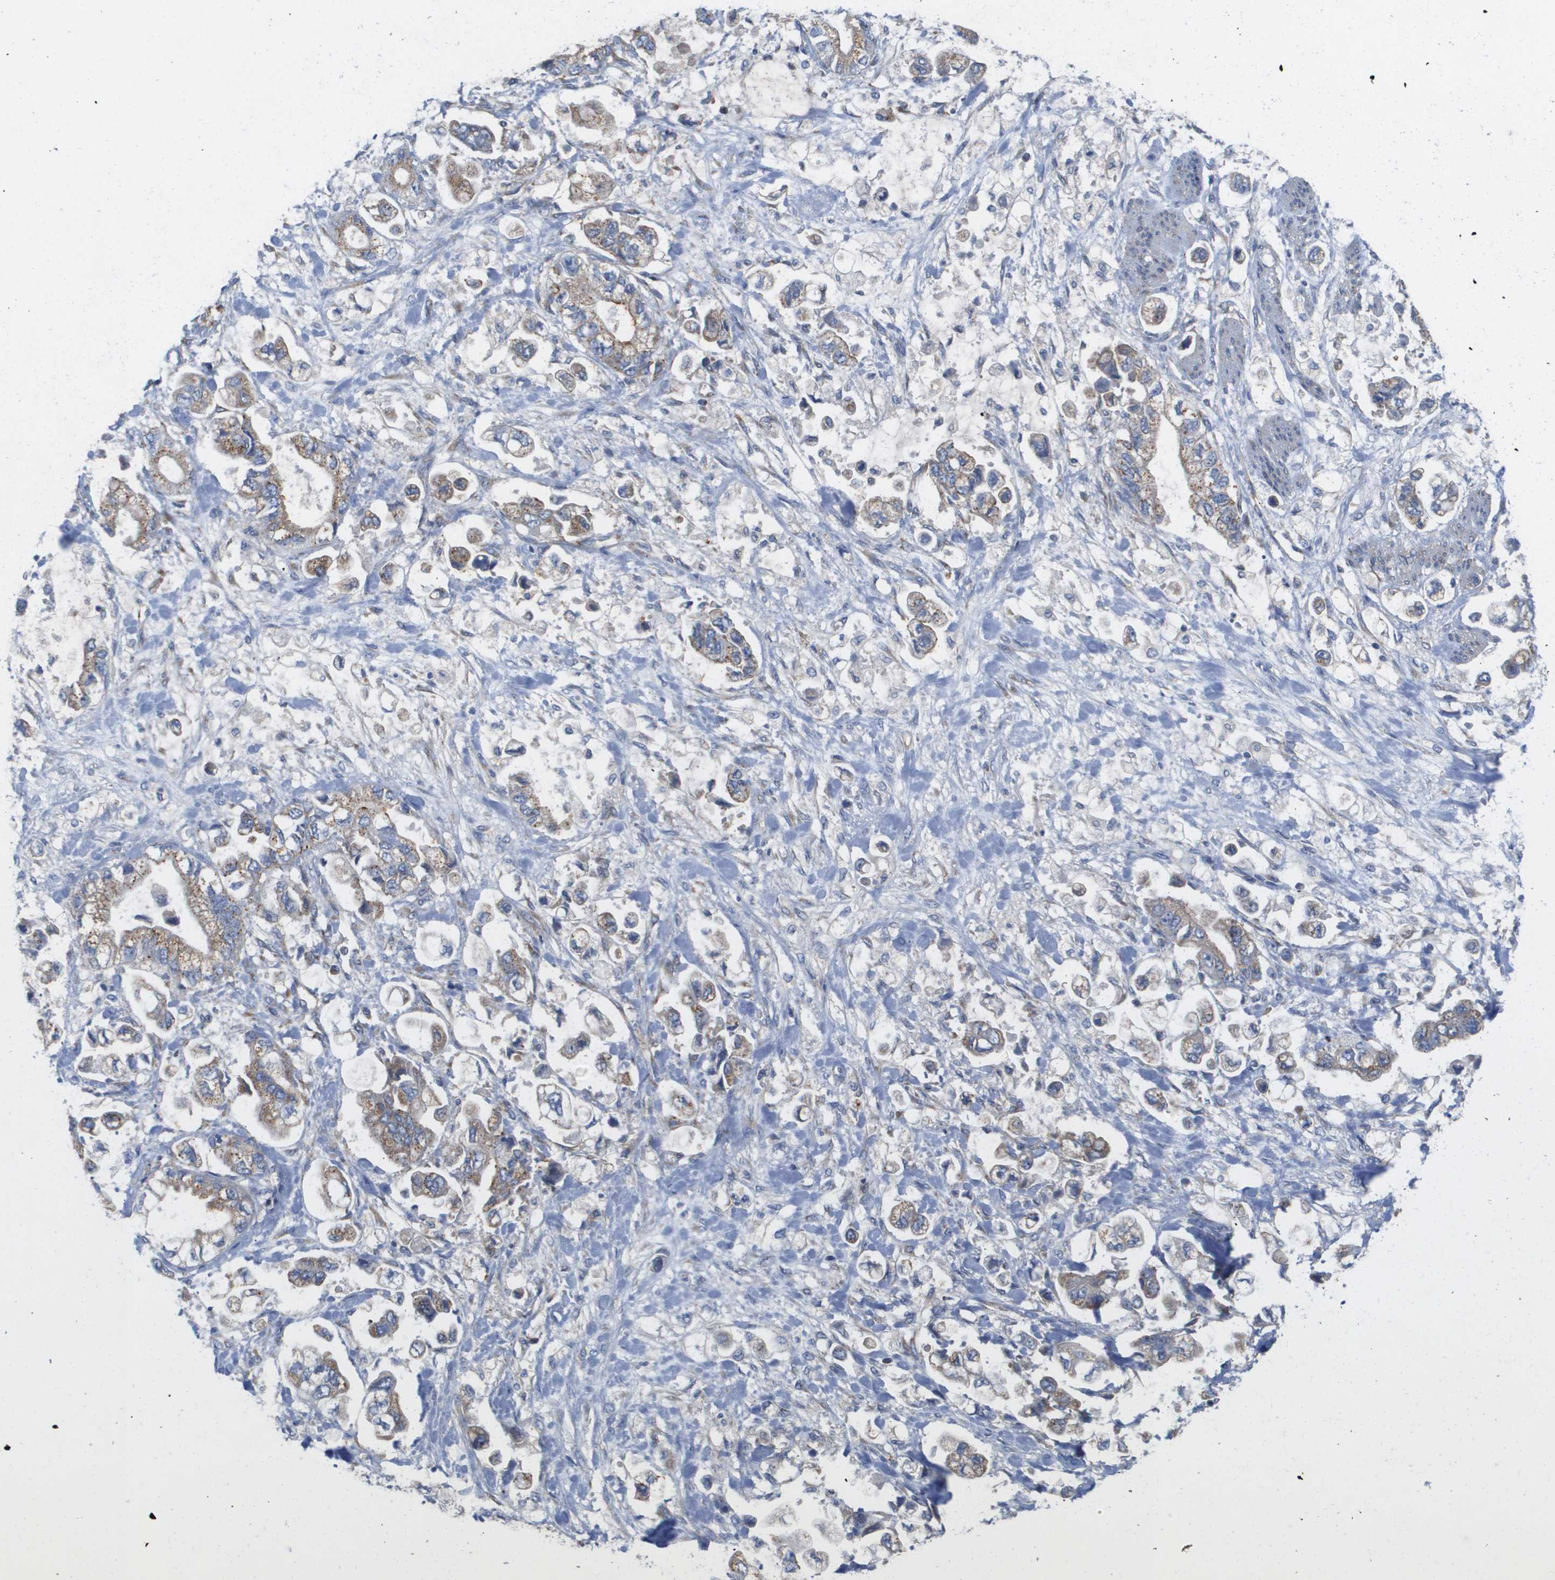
{"staining": {"intensity": "moderate", "quantity": ">75%", "location": "cytoplasmic/membranous"}, "tissue": "stomach cancer", "cell_type": "Tumor cells", "image_type": "cancer", "snomed": [{"axis": "morphology", "description": "Normal tissue, NOS"}, {"axis": "morphology", "description": "Adenocarcinoma, NOS"}, {"axis": "topography", "description": "Stomach"}], "caption": "Stomach cancer tissue shows moderate cytoplasmic/membranous positivity in about >75% of tumor cells, visualized by immunohistochemistry.", "gene": "FIS1", "patient": {"sex": "male", "age": 62}}